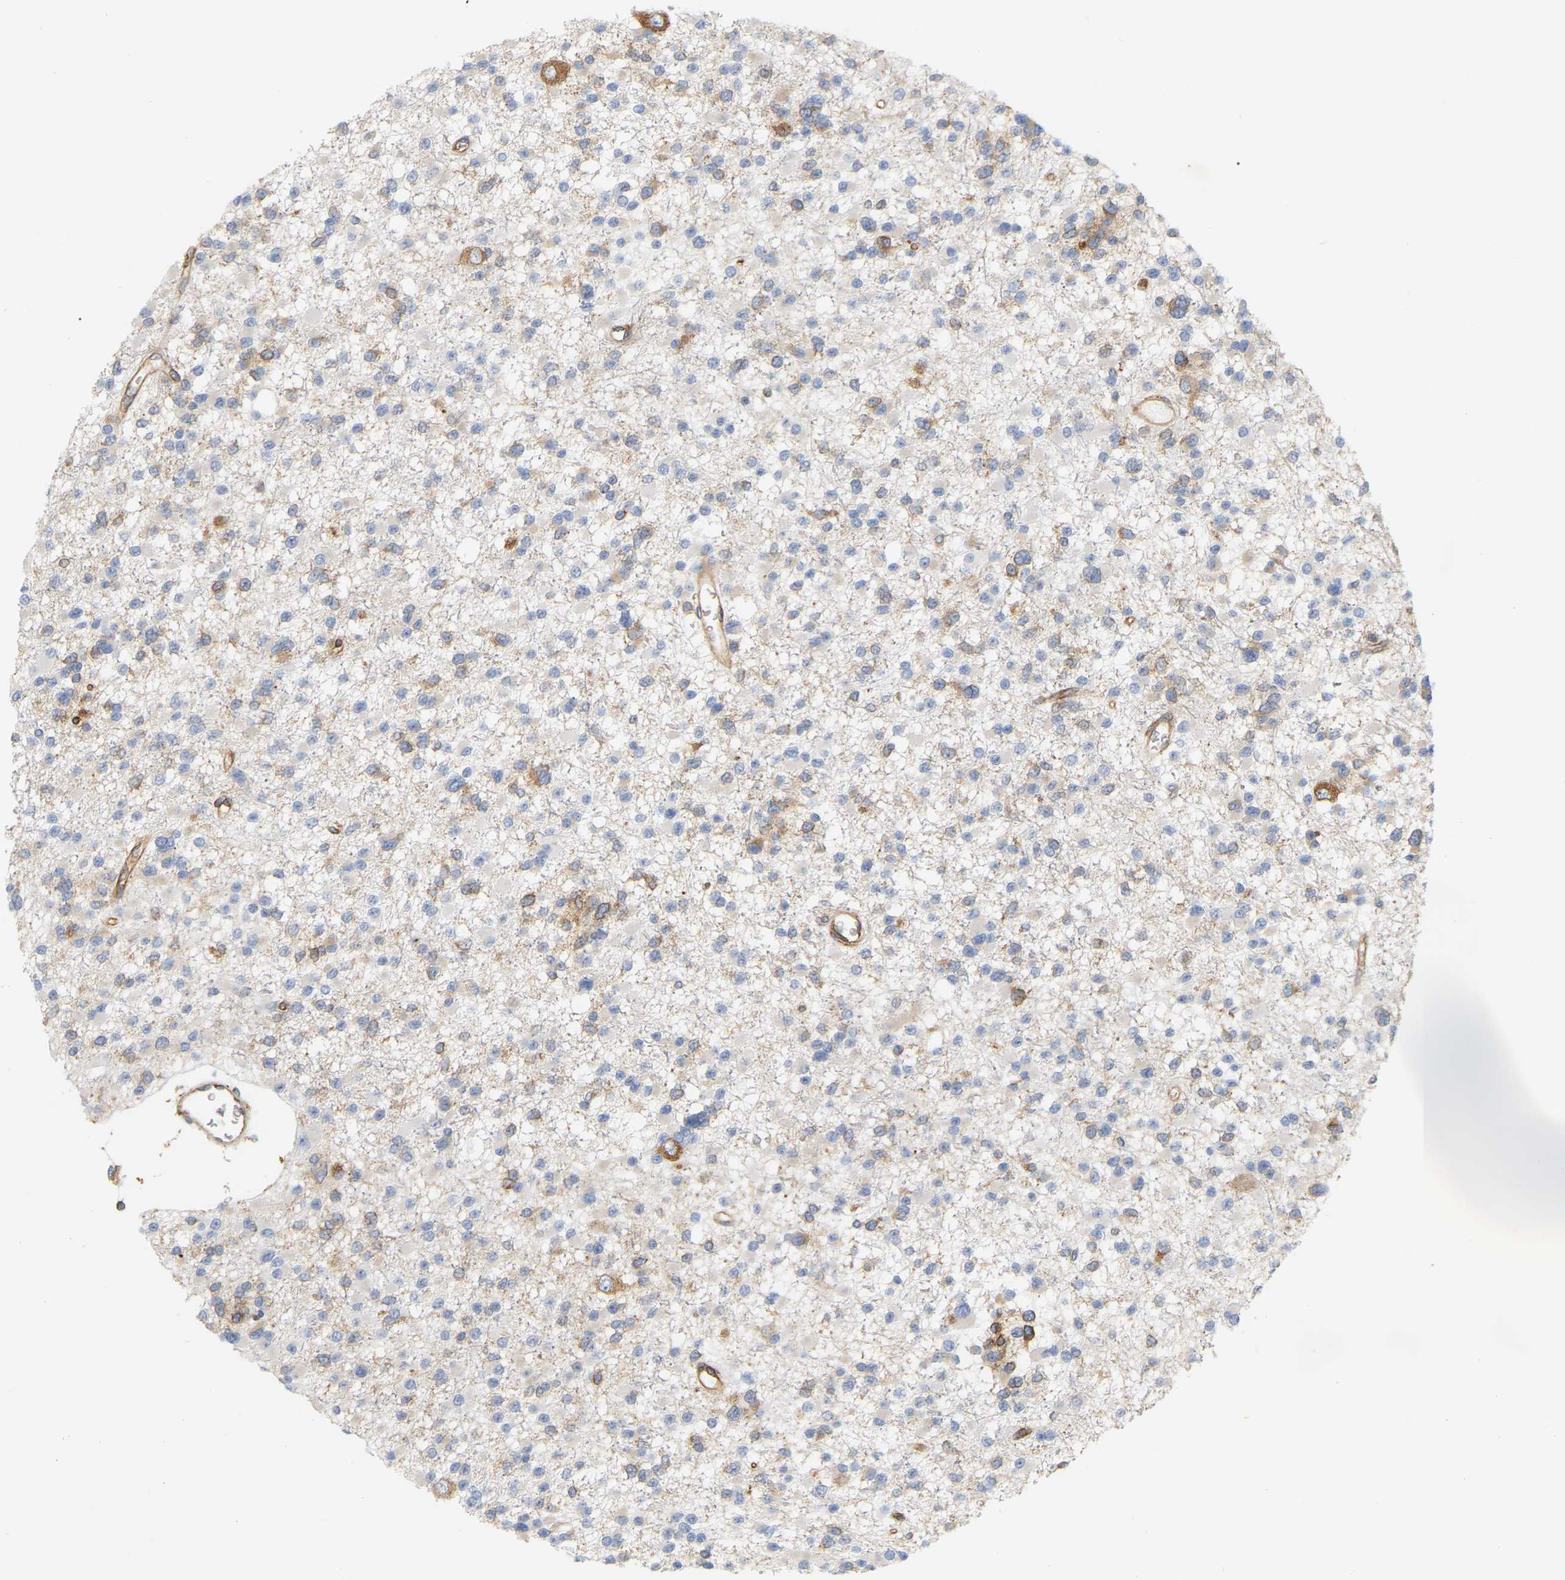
{"staining": {"intensity": "moderate", "quantity": "<25%", "location": "cytoplasmic/membranous"}, "tissue": "glioma", "cell_type": "Tumor cells", "image_type": "cancer", "snomed": [{"axis": "morphology", "description": "Glioma, malignant, Low grade"}, {"axis": "topography", "description": "Brain"}], "caption": "Malignant glioma (low-grade) was stained to show a protein in brown. There is low levels of moderate cytoplasmic/membranous positivity in approximately <25% of tumor cells.", "gene": "RAPH1", "patient": {"sex": "female", "age": 22}}